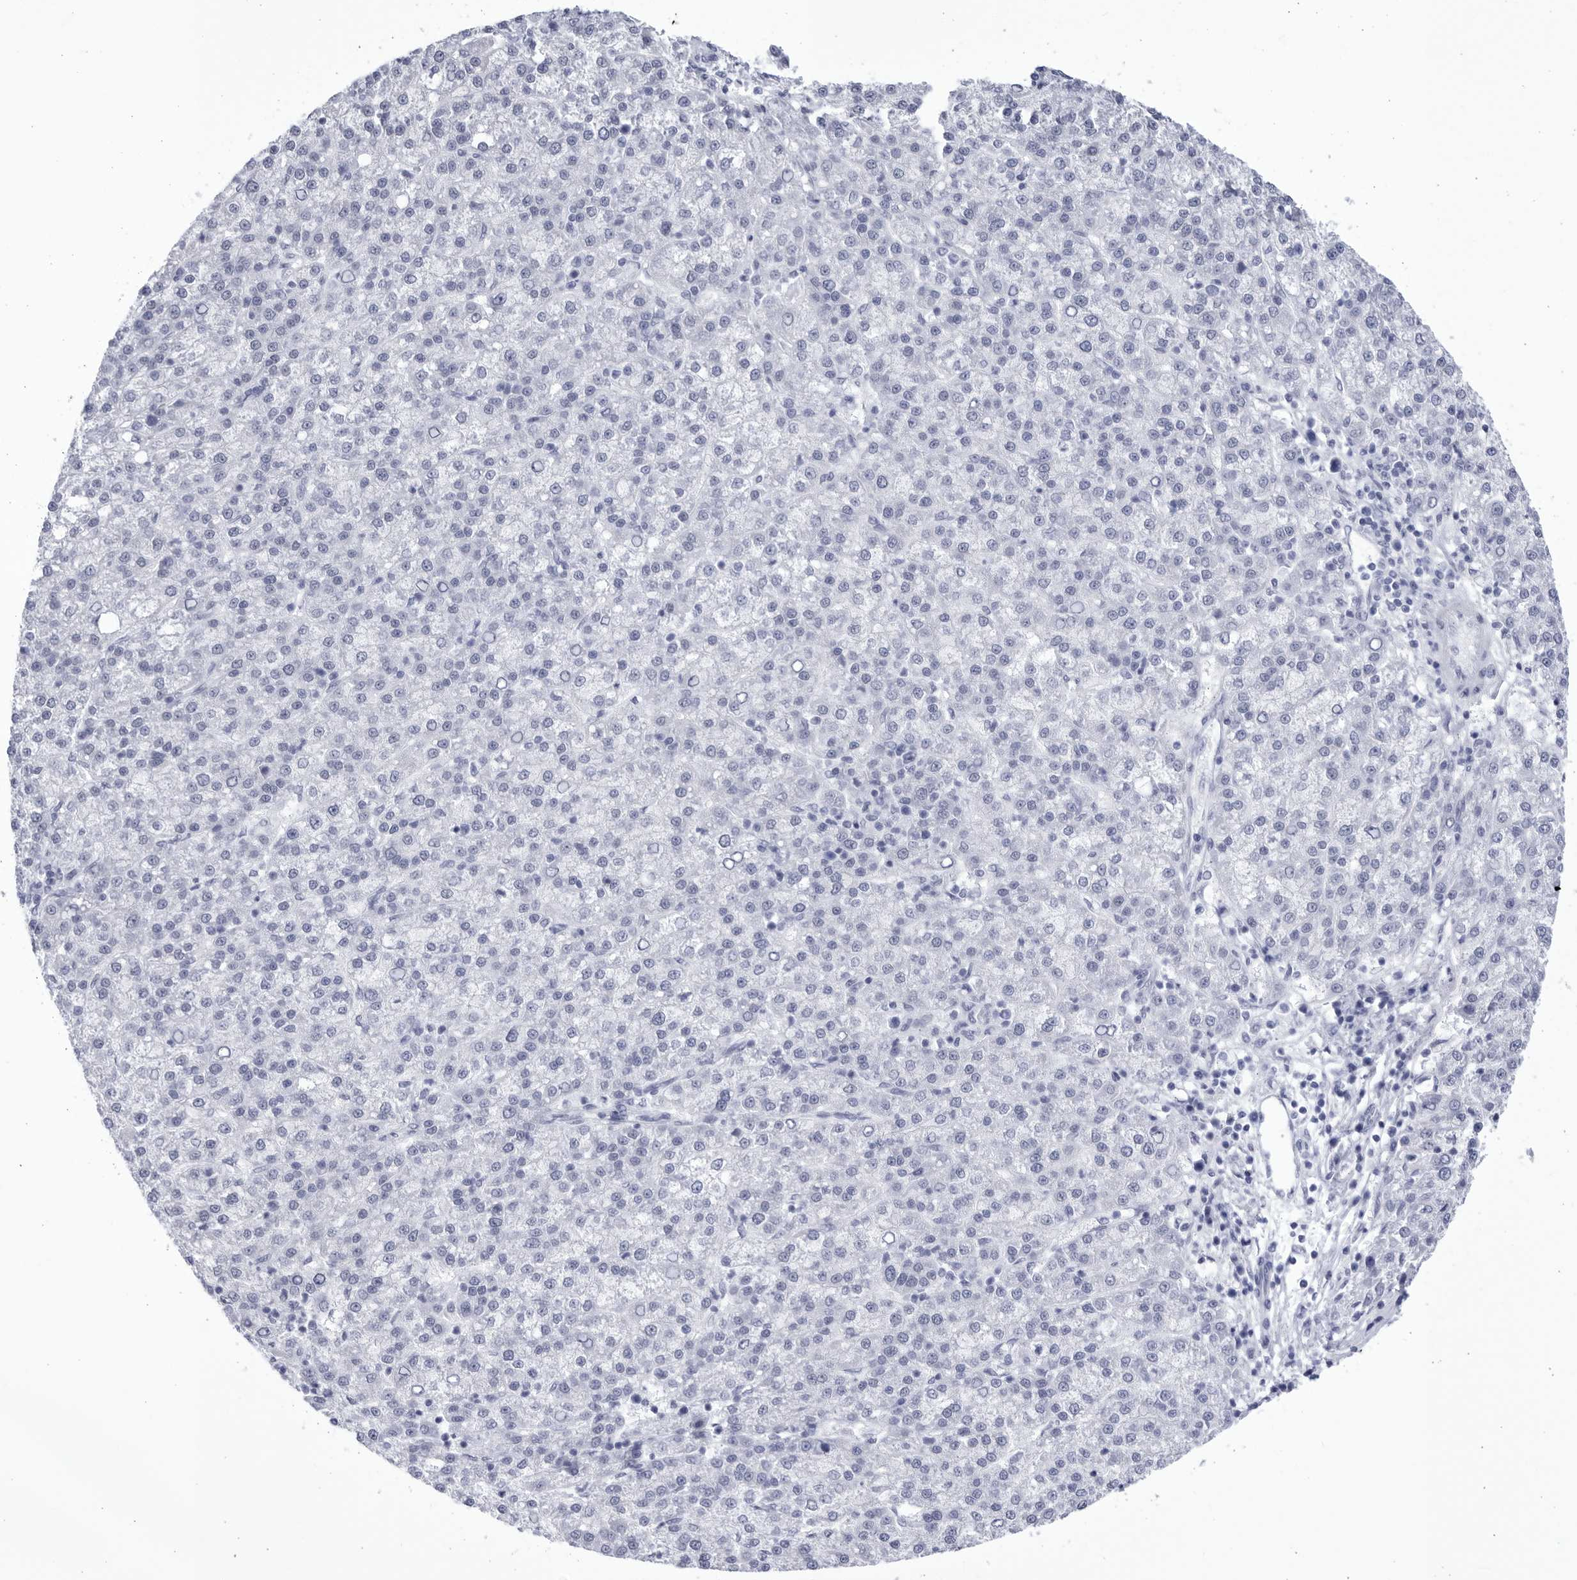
{"staining": {"intensity": "negative", "quantity": "none", "location": "none"}, "tissue": "liver cancer", "cell_type": "Tumor cells", "image_type": "cancer", "snomed": [{"axis": "morphology", "description": "Carcinoma, Hepatocellular, NOS"}, {"axis": "topography", "description": "Liver"}], "caption": "Tumor cells show no significant protein expression in liver hepatocellular carcinoma.", "gene": "CCDC181", "patient": {"sex": "female", "age": 58}}